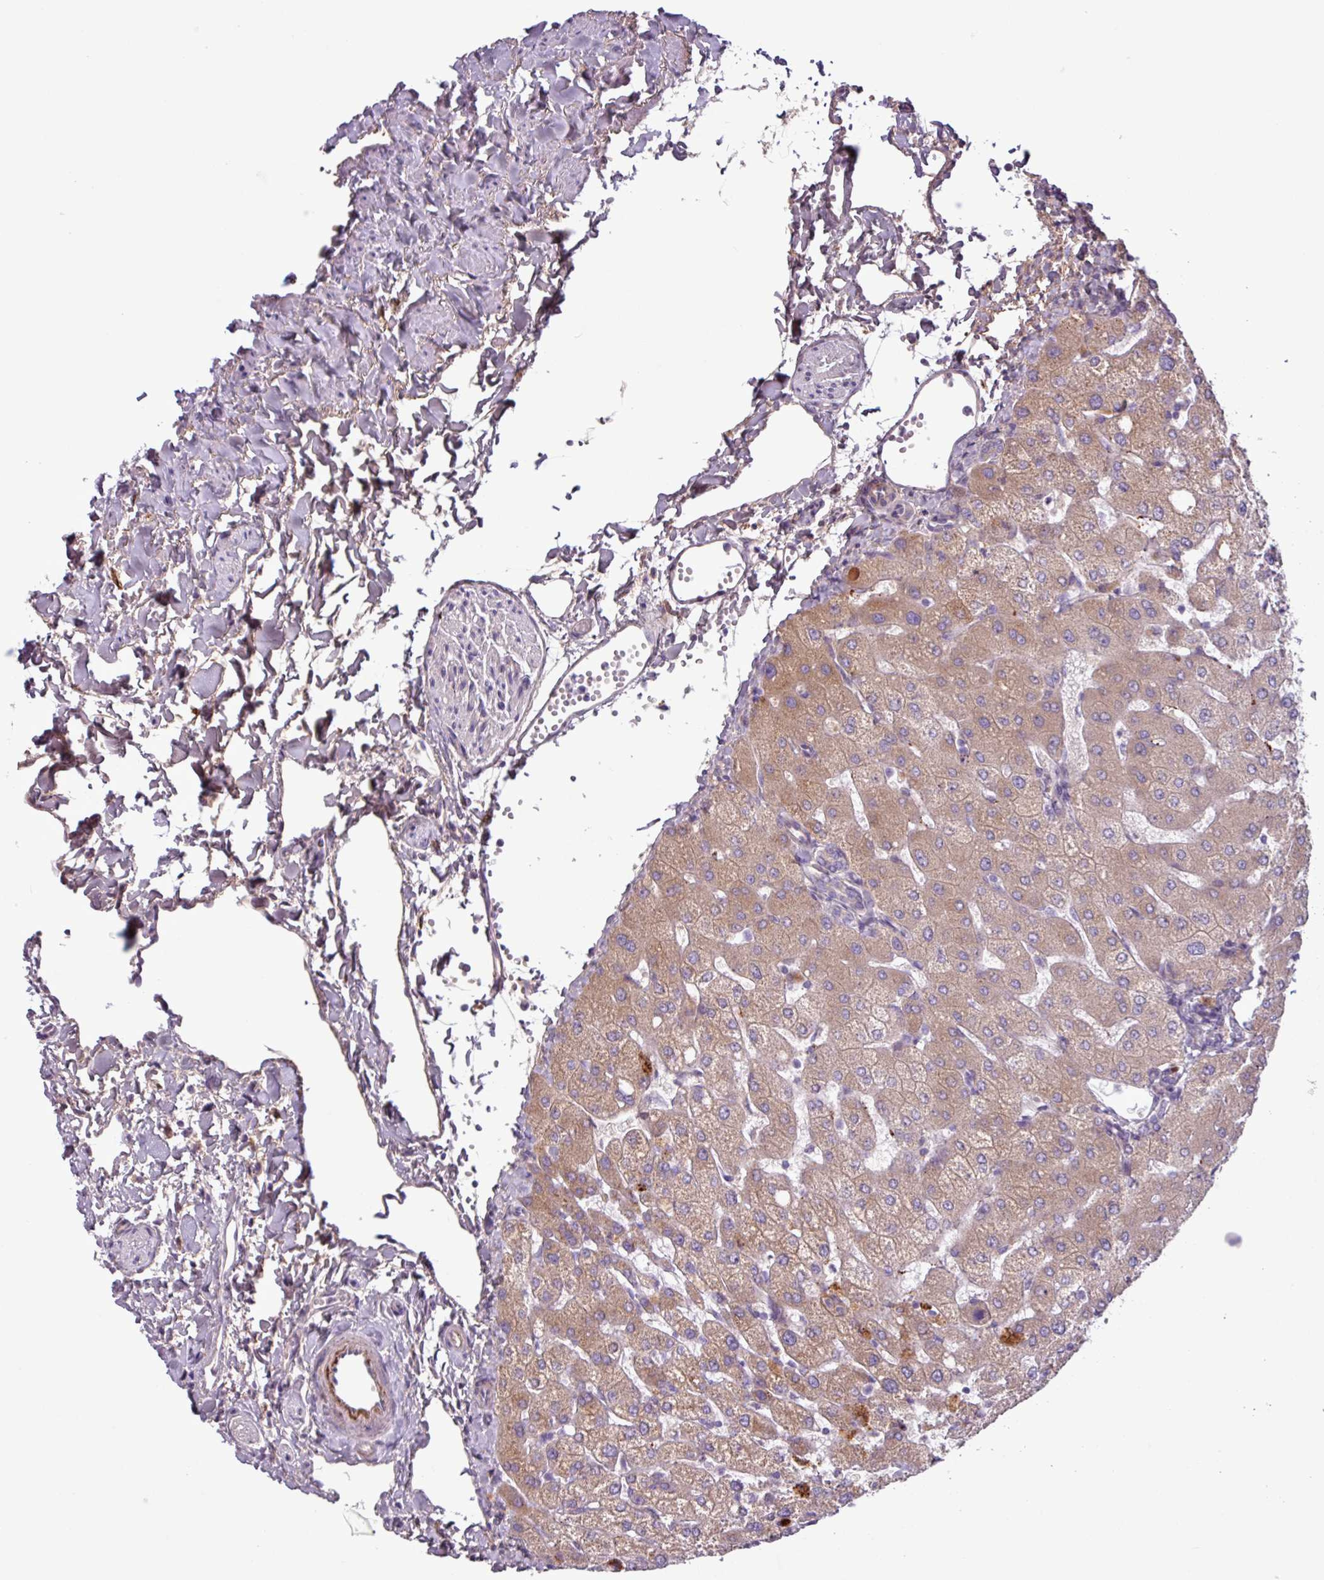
{"staining": {"intensity": "negative", "quantity": "none", "location": "none"}, "tissue": "liver", "cell_type": "Cholangiocytes", "image_type": "normal", "snomed": [{"axis": "morphology", "description": "Normal tissue, NOS"}, {"axis": "topography", "description": "Liver"}], "caption": "This image is of benign liver stained with IHC to label a protein in brown with the nuclei are counter-stained blue. There is no positivity in cholangiocytes. (IHC, brightfield microscopy, high magnification).", "gene": "C4A", "patient": {"sex": "female", "age": 54}}